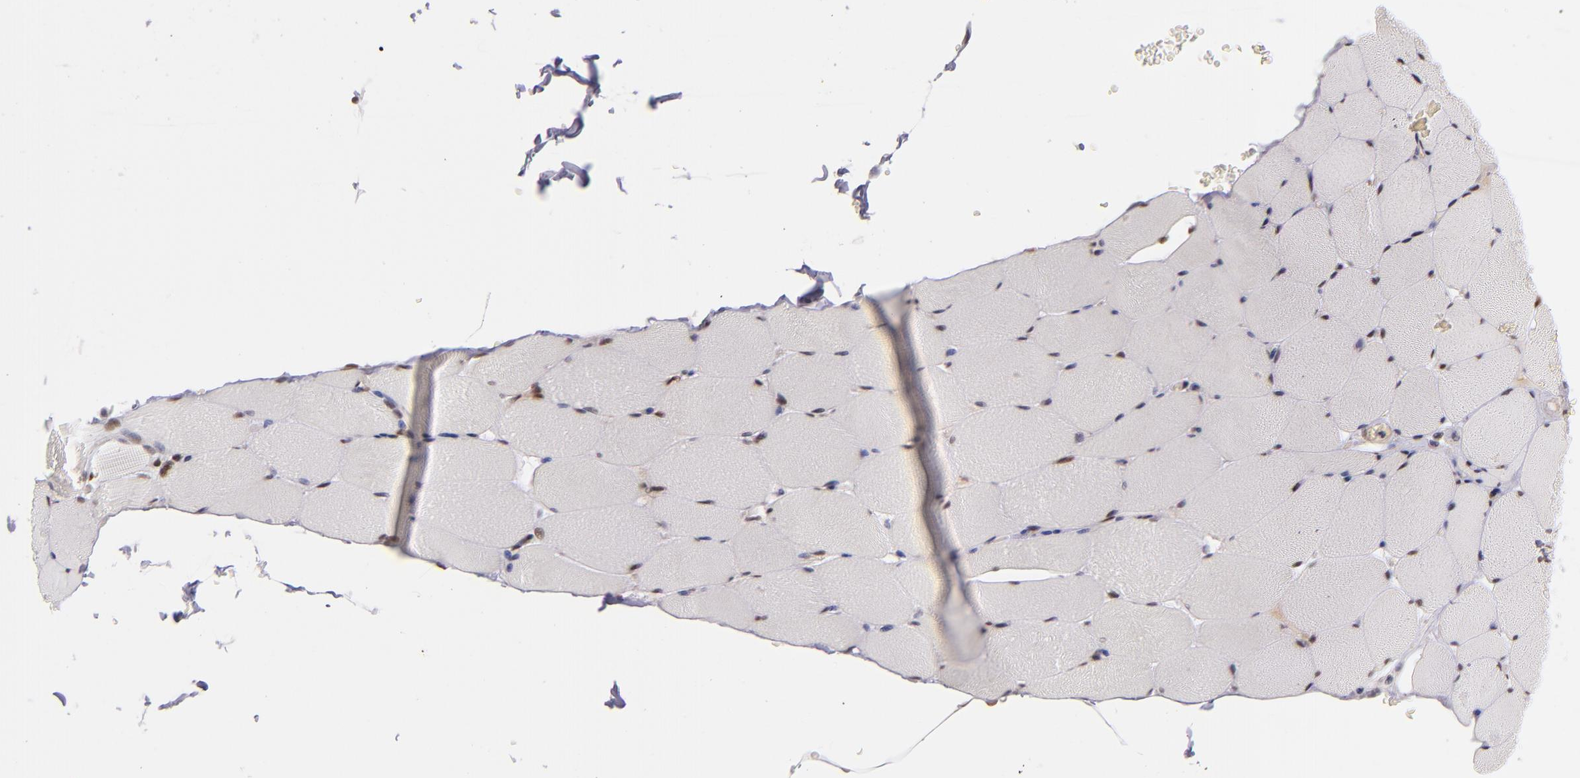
{"staining": {"intensity": "weak", "quantity": "<25%", "location": "nuclear"}, "tissue": "skeletal muscle", "cell_type": "Myocytes", "image_type": "normal", "snomed": [{"axis": "morphology", "description": "Normal tissue, NOS"}, {"axis": "topography", "description": "Skeletal muscle"}], "caption": "Myocytes are negative for protein expression in benign human skeletal muscle. Brightfield microscopy of IHC stained with DAB (3,3'-diaminobenzidine) (brown) and hematoxylin (blue), captured at high magnification.", "gene": "NCOR2", "patient": {"sex": "male", "age": 62}}